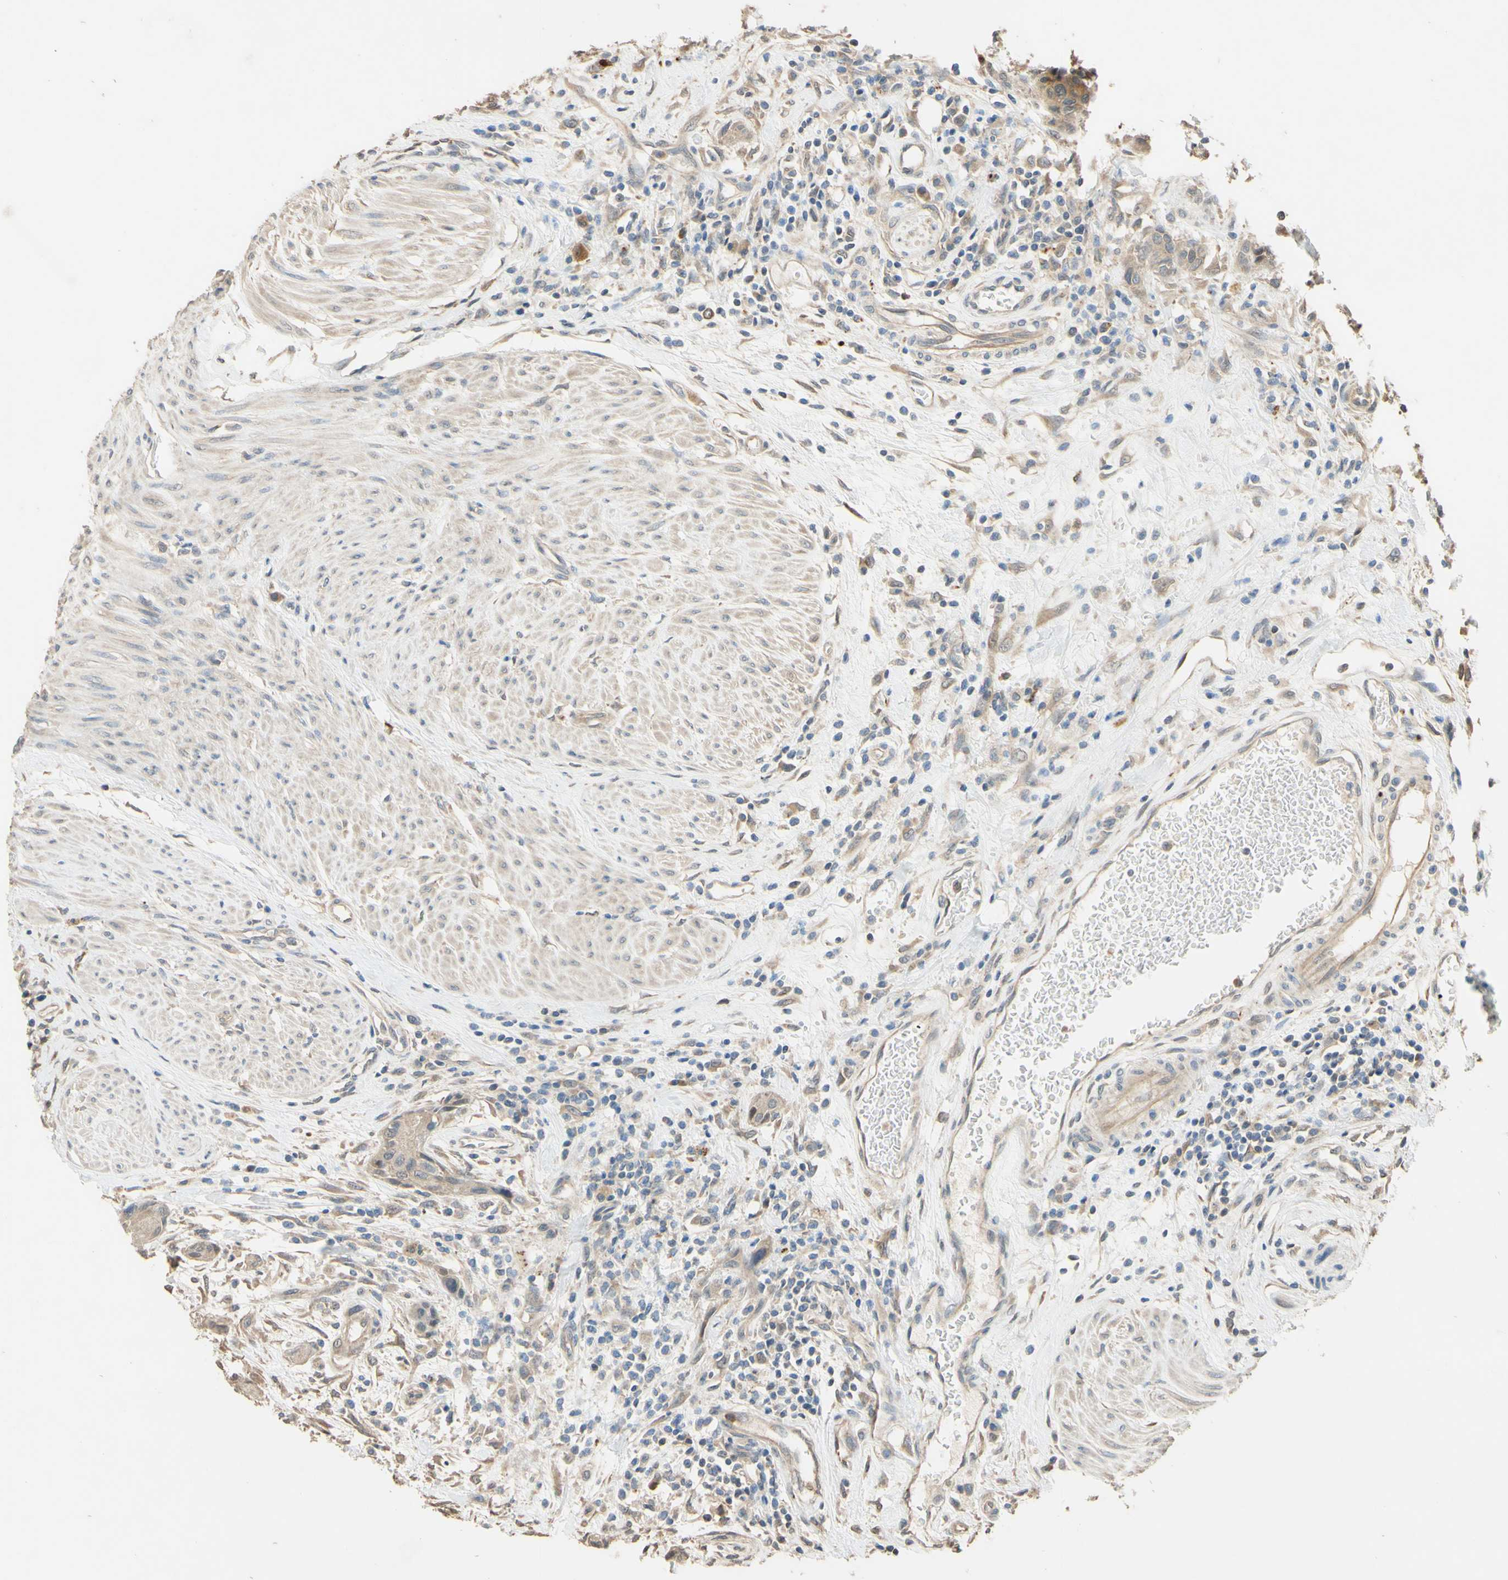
{"staining": {"intensity": "weak", "quantity": ">75%", "location": "cytoplasmic/membranous"}, "tissue": "urothelial cancer", "cell_type": "Tumor cells", "image_type": "cancer", "snomed": [{"axis": "morphology", "description": "Urothelial carcinoma, High grade"}, {"axis": "topography", "description": "Urinary bladder"}], "caption": "This histopathology image displays urothelial carcinoma (high-grade) stained with IHC to label a protein in brown. The cytoplasmic/membranous of tumor cells show weak positivity for the protein. Nuclei are counter-stained blue.", "gene": "SMIM19", "patient": {"sex": "male", "age": 35}}